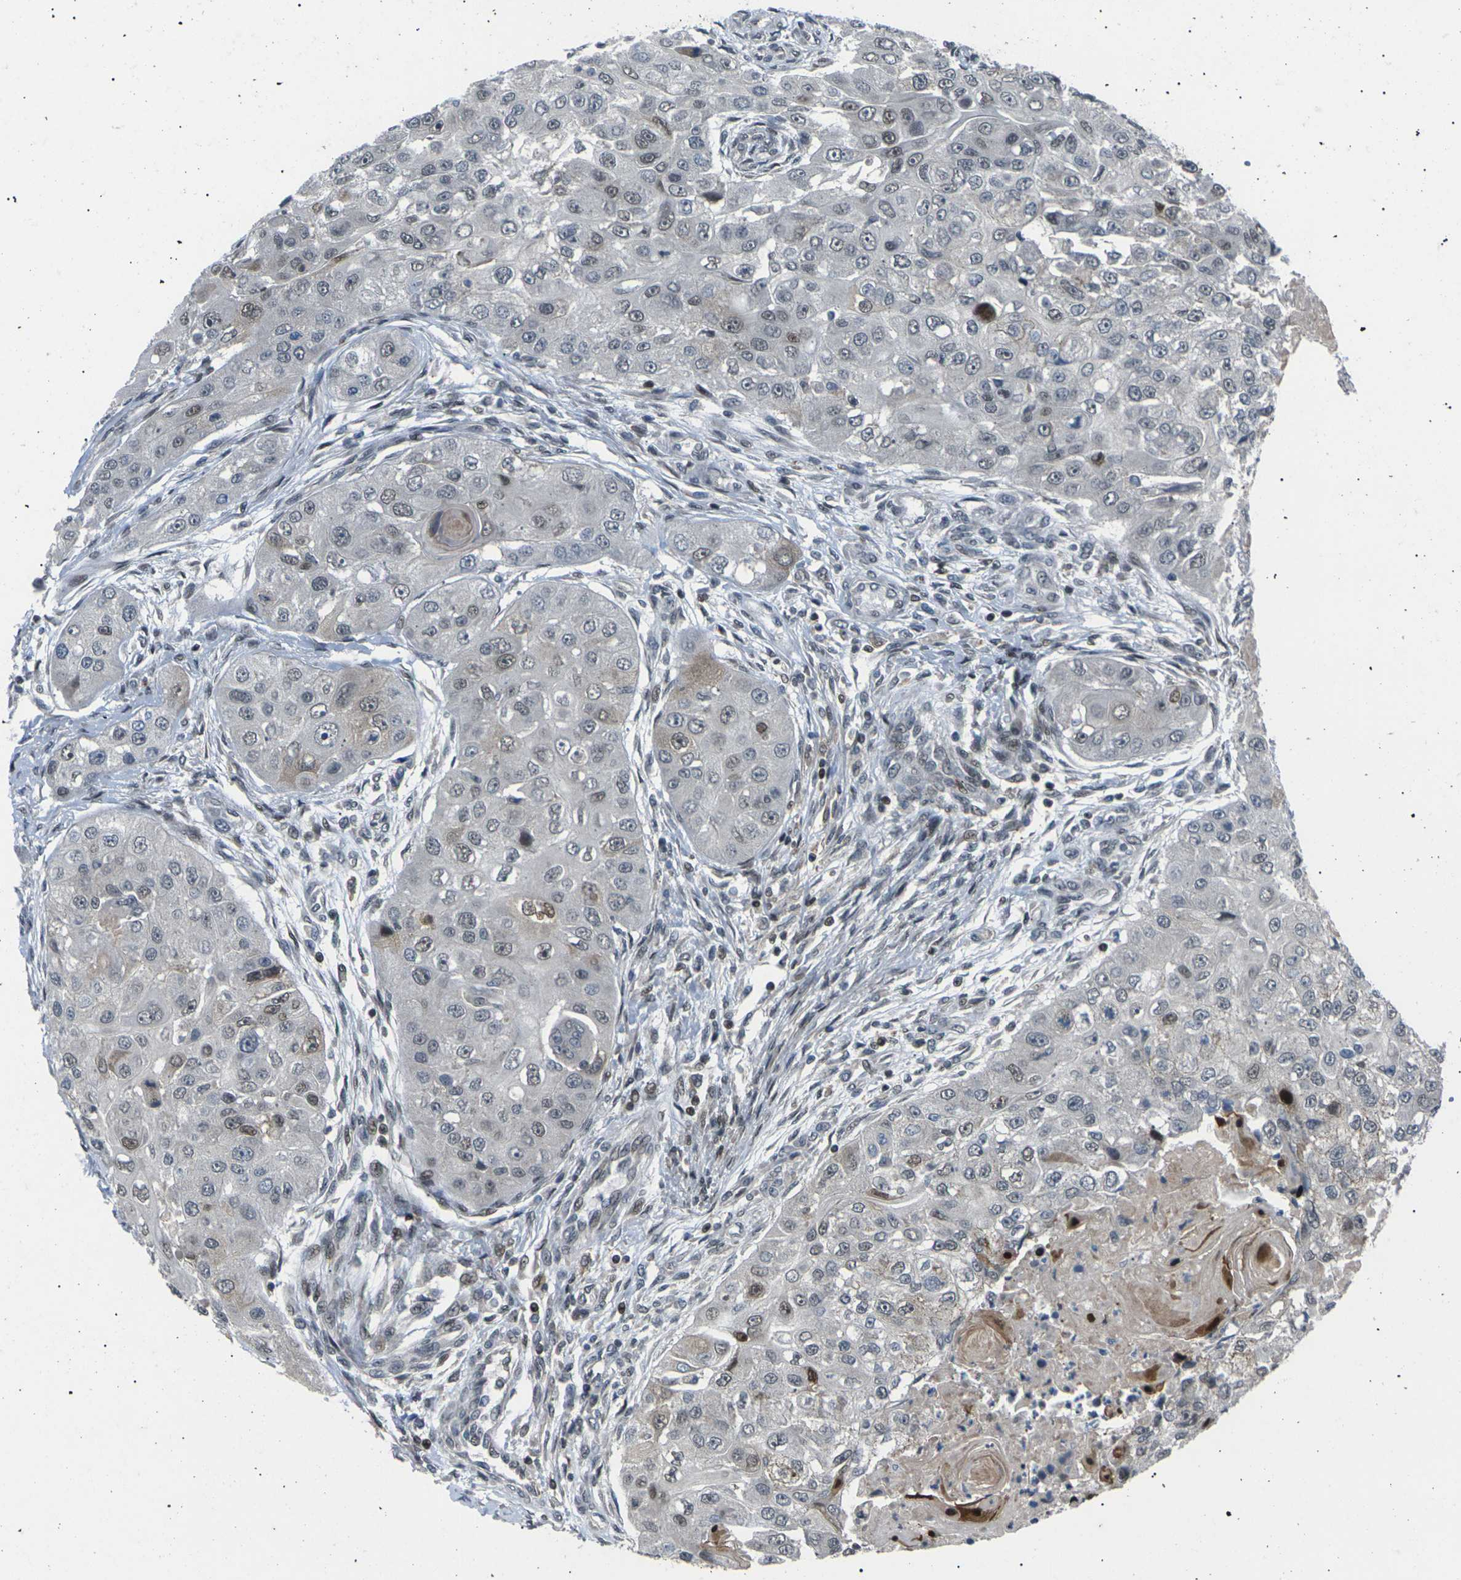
{"staining": {"intensity": "weak", "quantity": "<25%", "location": "nuclear"}, "tissue": "head and neck cancer", "cell_type": "Tumor cells", "image_type": "cancer", "snomed": [{"axis": "morphology", "description": "Normal tissue, NOS"}, {"axis": "morphology", "description": "Squamous cell carcinoma, NOS"}, {"axis": "topography", "description": "Skeletal muscle"}, {"axis": "topography", "description": "Head-Neck"}], "caption": "Micrograph shows no protein expression in tumor cells of head and neck cancer (squamous cell carcinoma) tissue.", "gene": "RPS6KA3", "patient": {"sex": "male", "age": 51}}